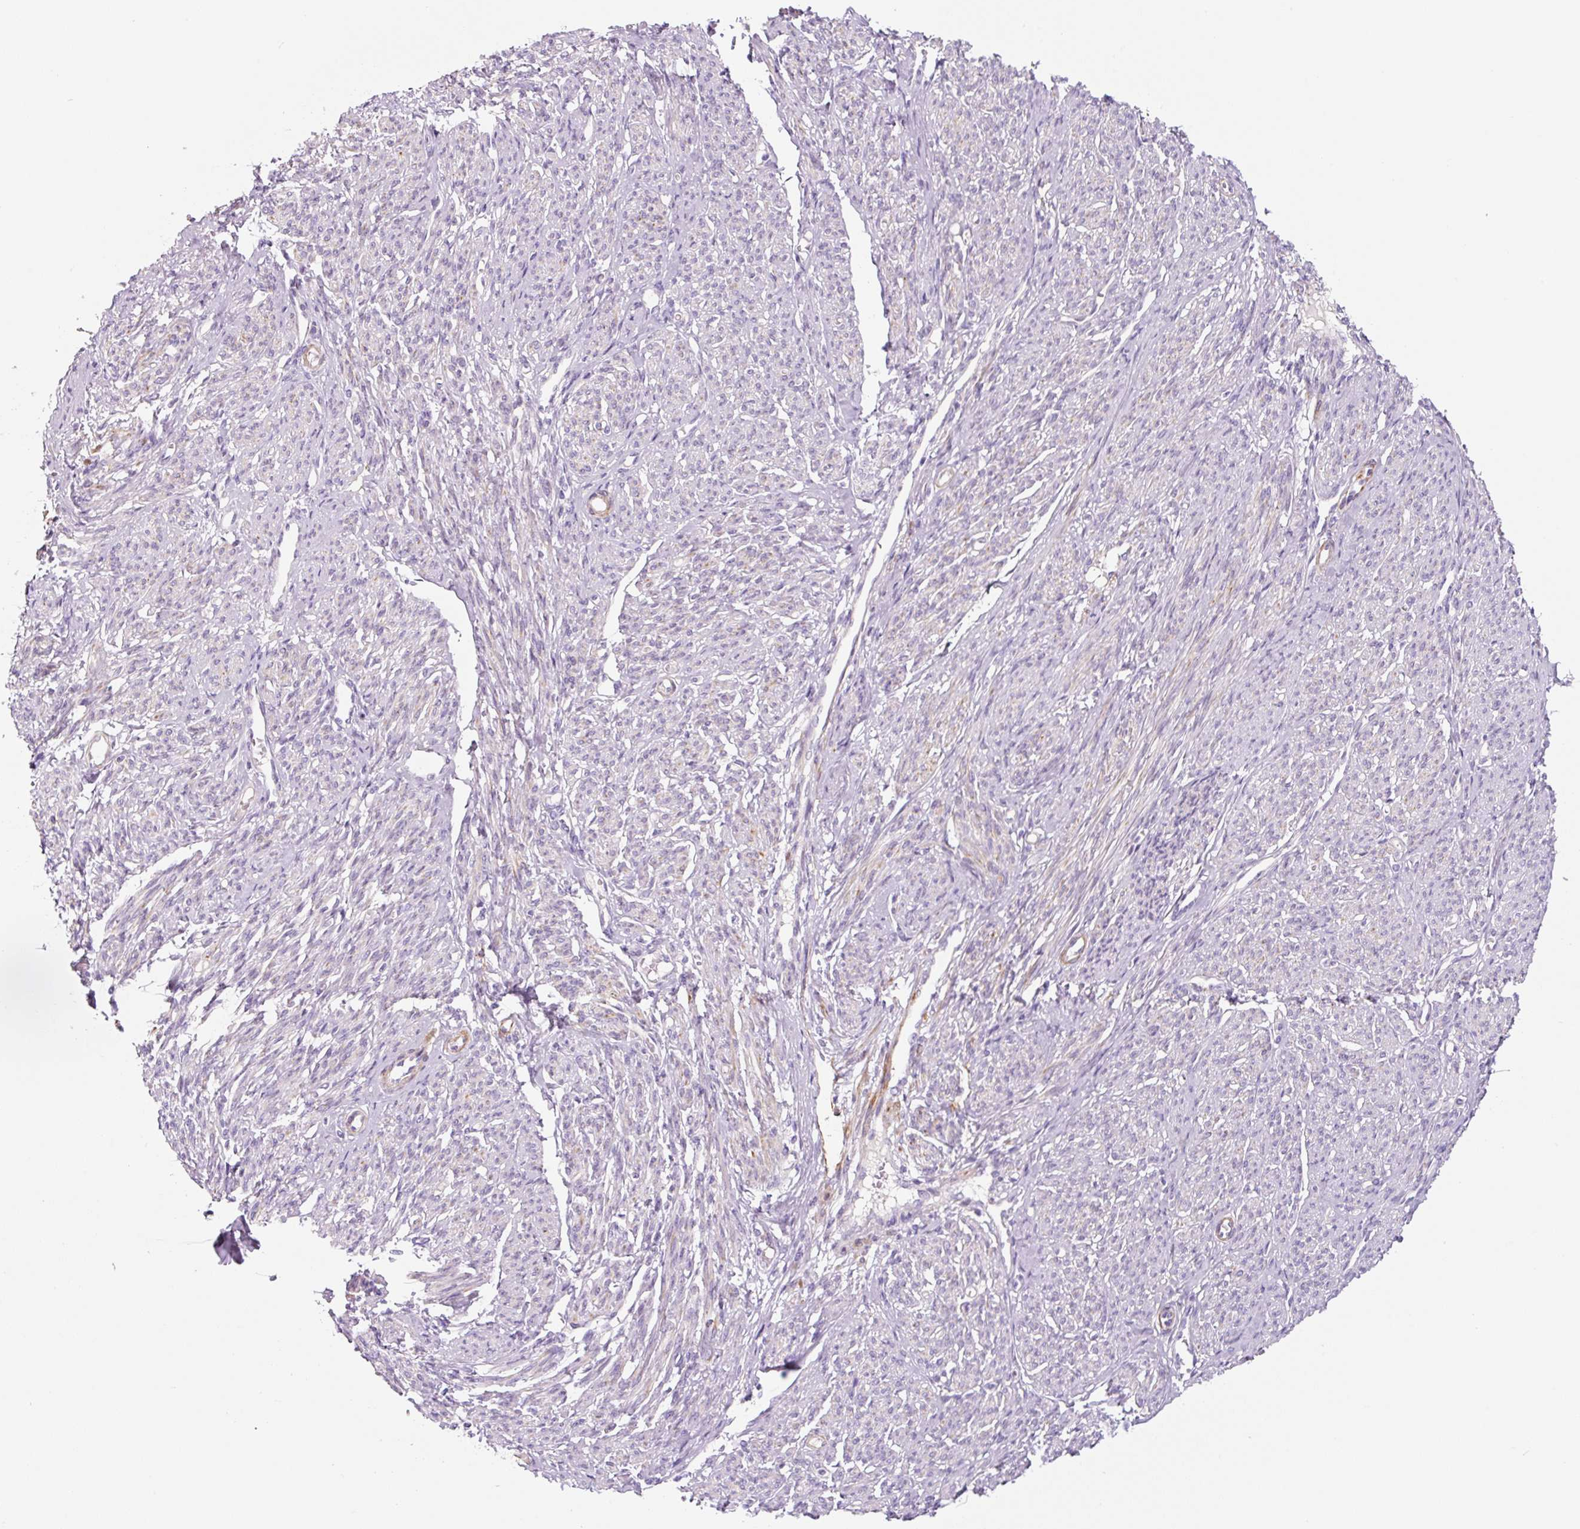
{"staining": {"intensity": "strong", "quantity": "25%-75%", "location": "cytoplasmic/membranous"}, "tissue": "smooth muscle", "cell_type": "Smooth muscle cells", "image_type": "normal", "snomed": [{"axis": "morphology", "description": "Normal tissue, NOS"}, {"axis": "topography", "description": "Smooth muscle"}], "caption": "An immunohistochemistry (IHC) micrograph of normal tissue is shown. Protein staining in brown labels strong cytoplasmic/membranous positivity in smooth muscle within smooth muscle cells. The protein of interest is shown in brown color, while the nuclei are stained blue.", "gene": "CCL25", "patient": {"sex": "female", "age": 65}}